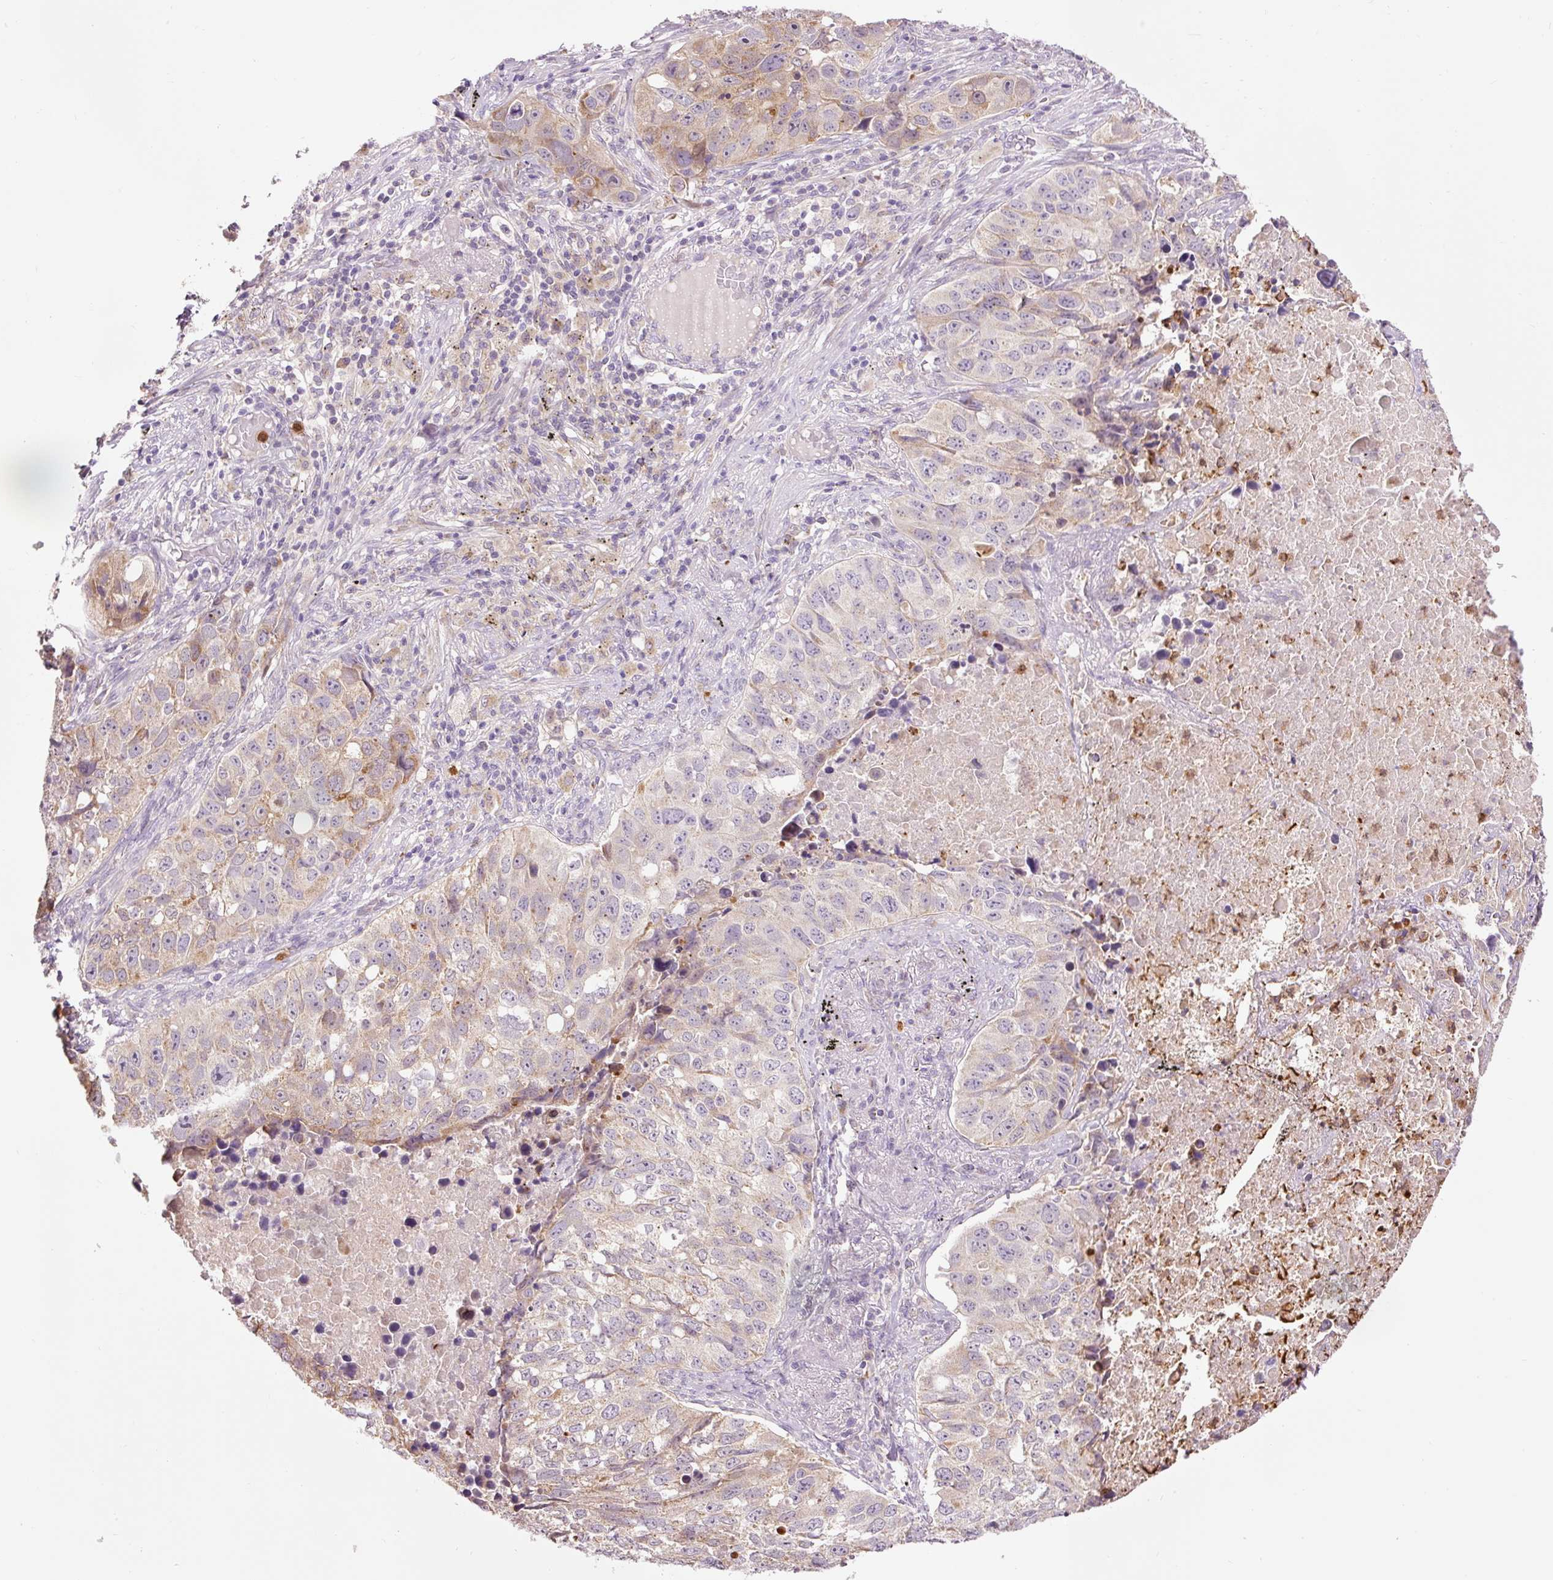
{"staining": {"intensity": "weak", "quantity": "<25%", "location": "cytoplasmic/membranous"}, "tissue": "lung cancer", "cell_type": "Tumor cells", "image_type": "cancer", "snomed": [{"axis": "morphology", "description": "Squamous cell carcinoma, NOS"}, {"axis": "topography", "description": "Lung"}], "caption": "An image of human lung cancer is negative for staining in tumor cells. (DAB (3,3'-diaminobenzidine) IHC, high magnification).", "gene": "PRDX5", "patient": {"sex": "male", "age": 60}}